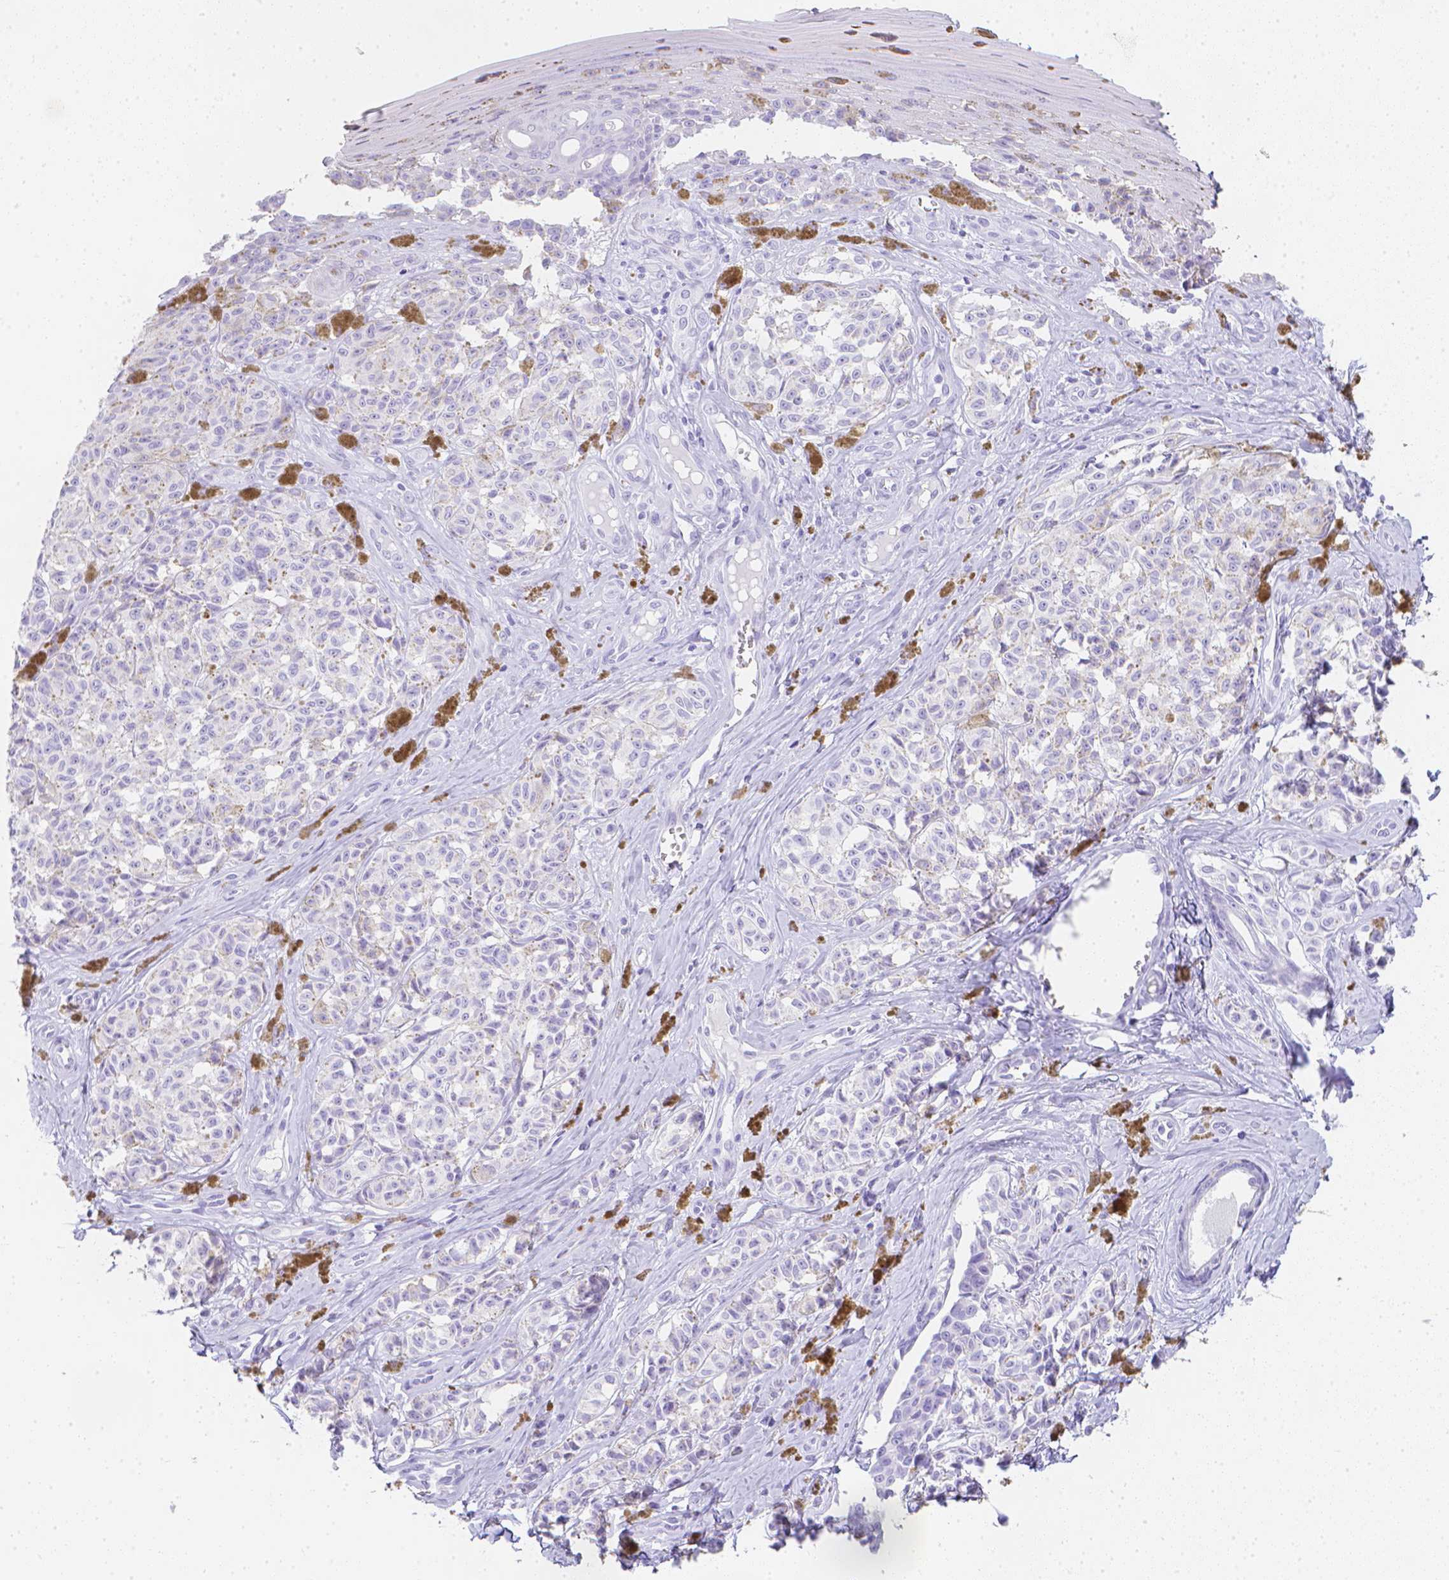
{"staining": {"intensity": "negative", "quantity": "none", "location": "none"}, "tissue": "melanoma", "cell_type": "Tumor cells", "image_type": "cancer", "snomed": [{"axis": "morphology", "description": "Malignant melanoma, NOS"}, {"axis": "topography", "description": "Skin"}], "caption": "There is no significant positivity in tumor cells of malignant melanoma. The staining was performed using DAB to visualize the protein expression in brown, while the nuclei were stained in blue with hematoxylin (Magnification: 20x).", "gene": "LGALS4", "patient": {"sex": "female", "age": 65}}